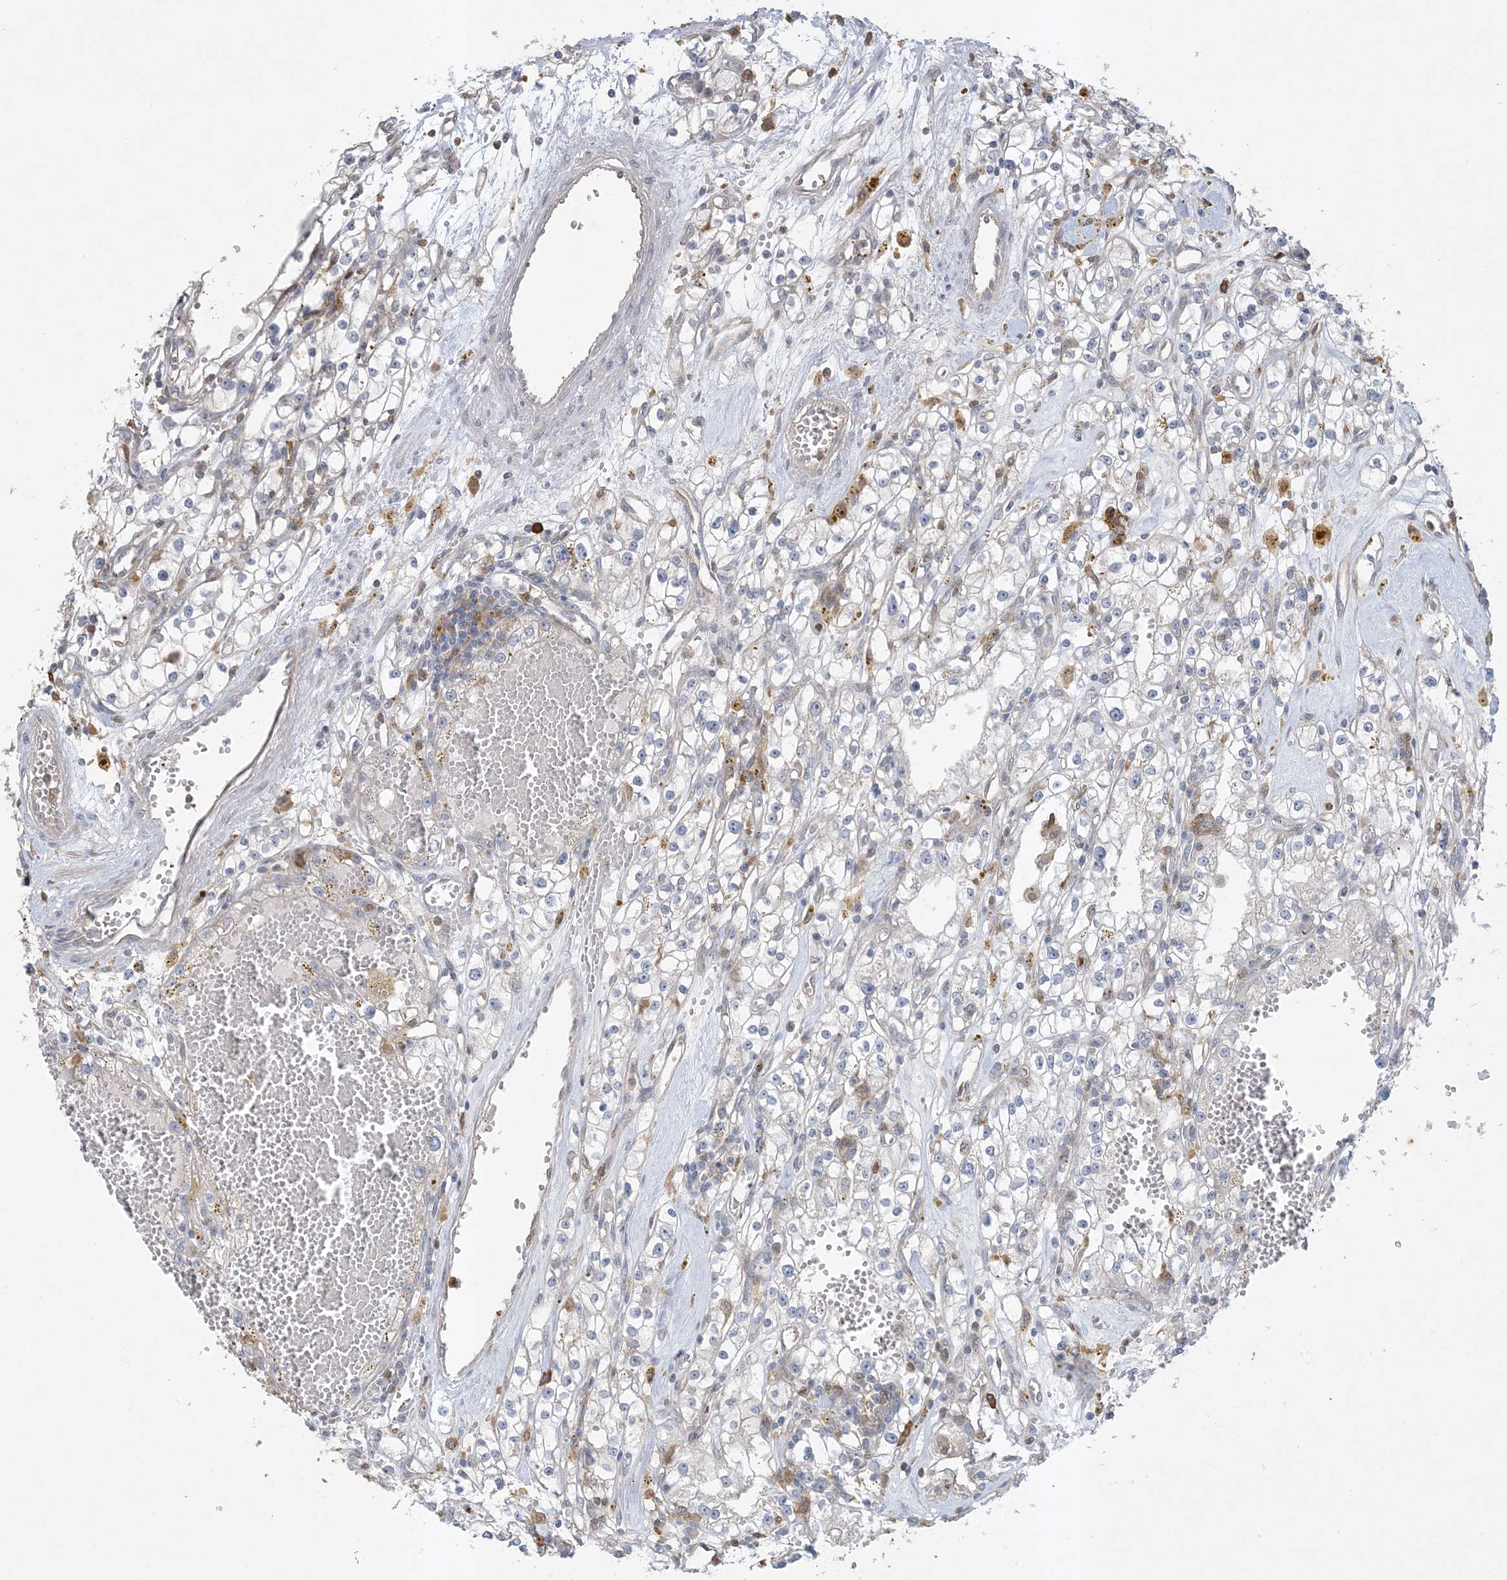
{"staining": {"intensity": "negative", "quantity": "none", "location": "none"}, "tissue": "renal cancer", "cell_type": "Tumor cells", "image_type": "cancer", "snomed": [{"axis": "morphology", "description": "Adenocarcinoma, NOS"}, {"axis": "topography", "description": "Kidney"}], "caption": "A histopathology image of renal adenocarcinoma stained for a protein shows no brown staining in tumor cells.", "gene": "TMSB4X", "patient": {"sex": "male", "age": 56}}